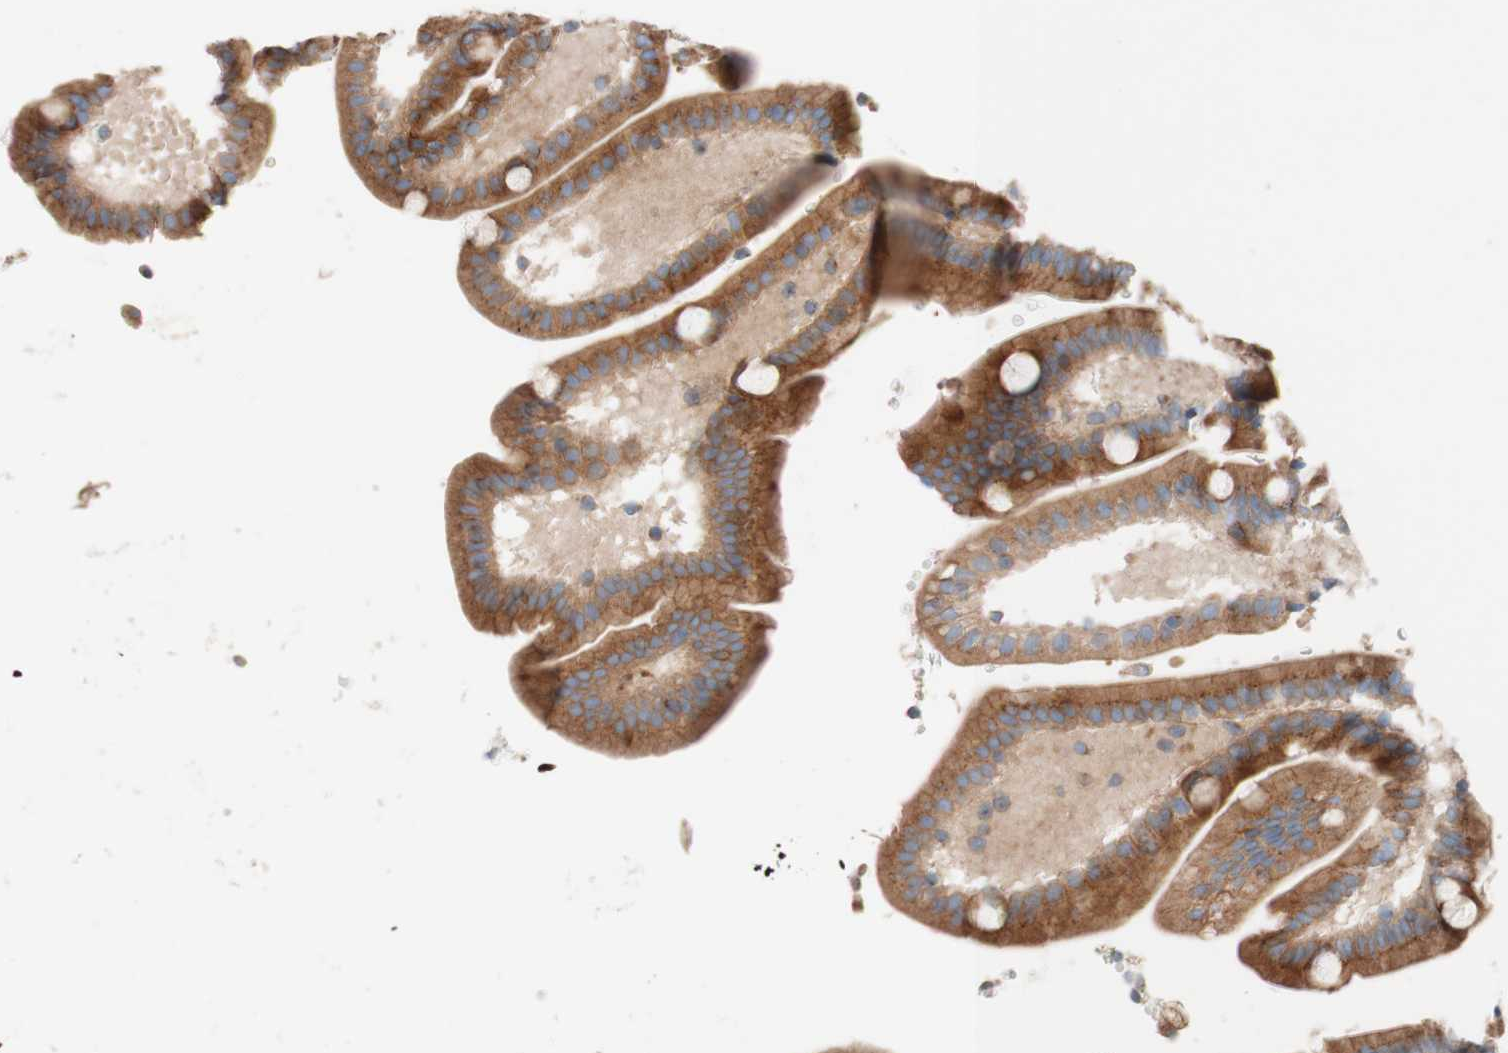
{"staining": {"intensity": "moderate", "quantity": ">75%", "location": "cytoplasmic/membranous"}, "tissue": "duodenum", "cell_type": "Glandular cells", "image_type": "normal", "snomed": [{"axis": "morphology", "description": "Normal tissue, NOS"}, {"axis": "topography", "description": "Duodenum"}], "caption": "Moderate cytoplasmic/membranous protein staining is present in approximately >75% of glandular cells in duodenum.", "gene": "C1orf43", "patient": {"sex": "male", "age": 54}}